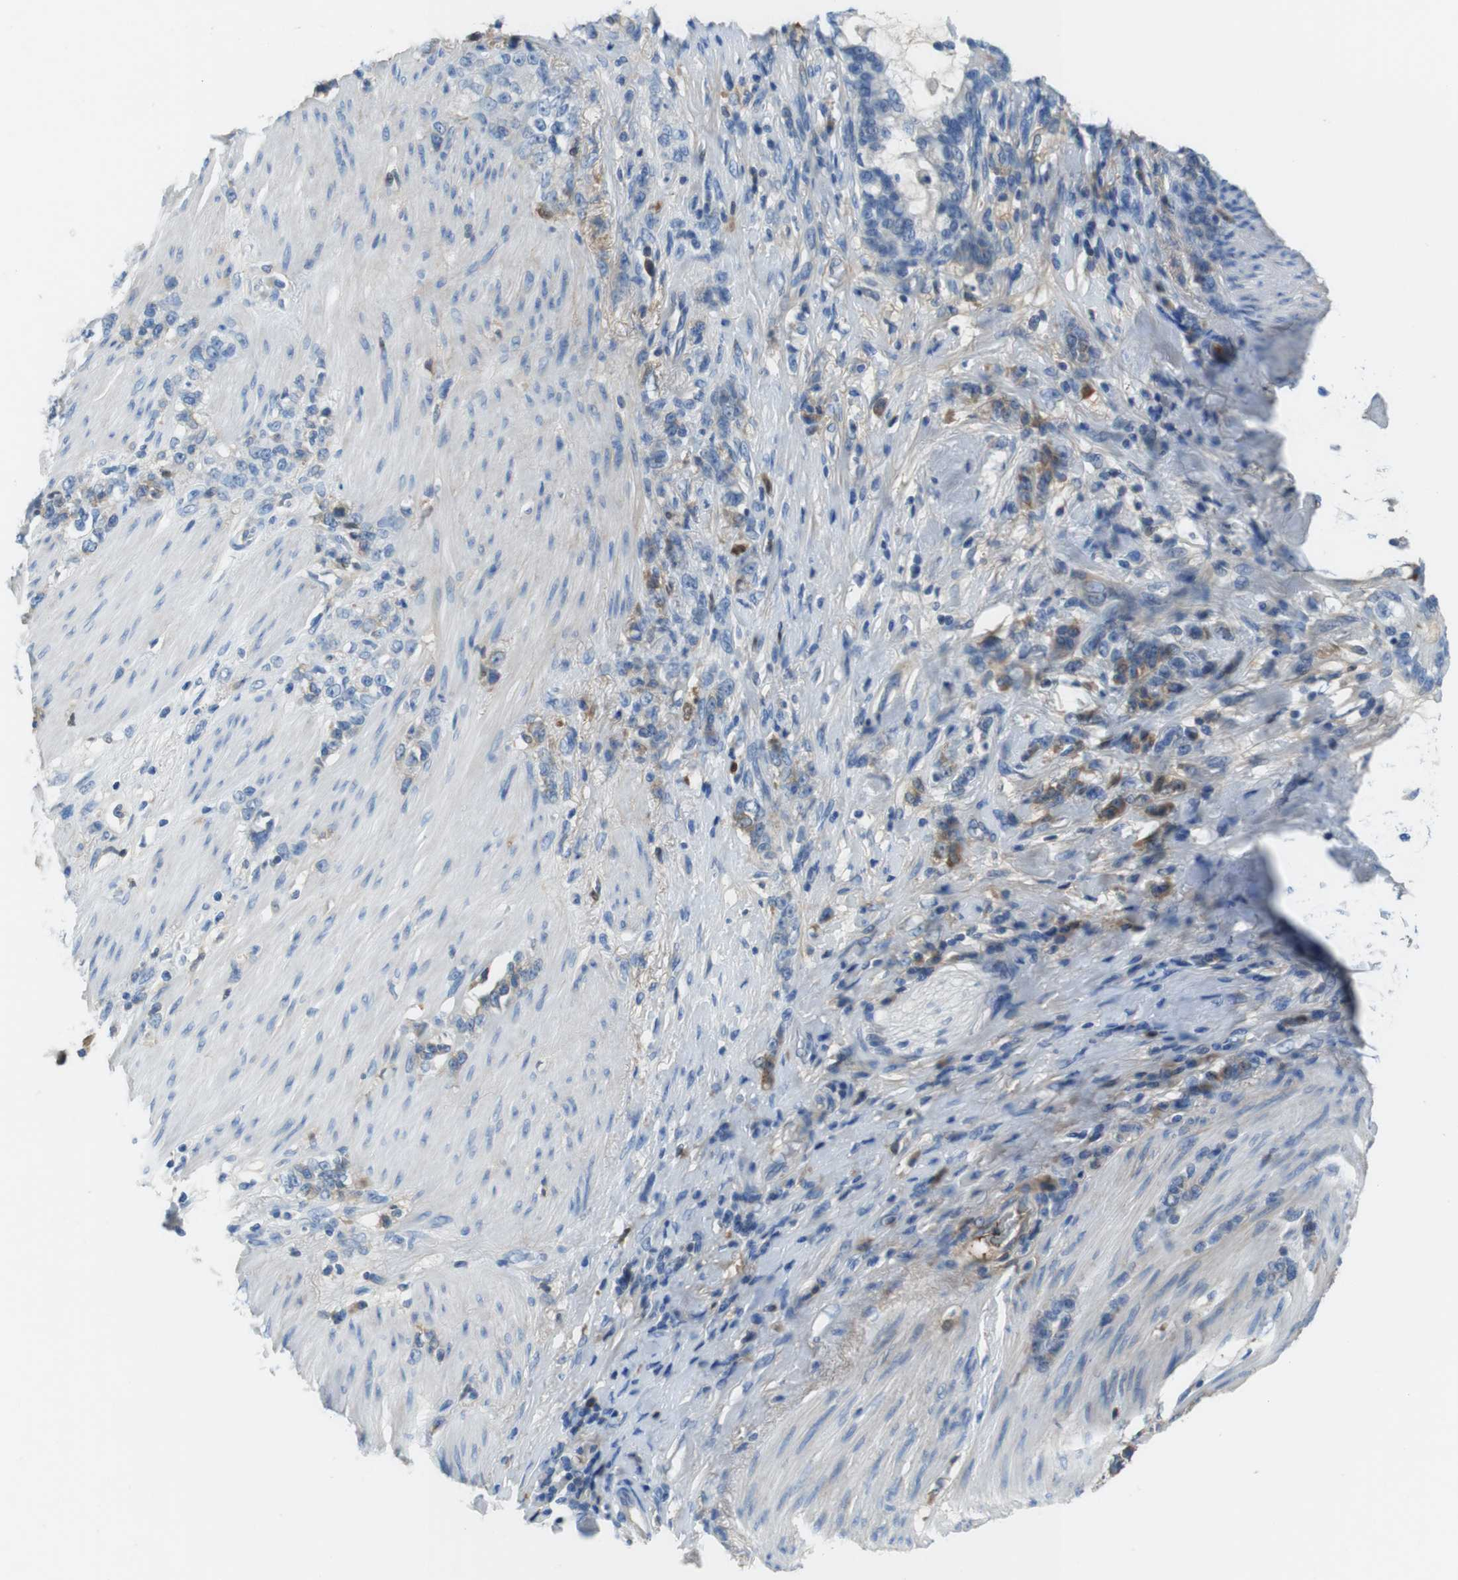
{"staining": {"intensity": "moderate", "quantity": "<25%", "location": "cytoplasmic/membranous"}, "tissue": "stomach cancer", "cell_type": "Tumor cells", "image_type": "cancer", "snomed": [{"axis": "morphology", "description": "Adenocarcinoma, NOS"}, {"axis": "topography", "description": "Stomach, lower"}], "caption": "Immunohistochemistry (IHC) staining of stomach cancer (adenocarcinoma), which reveals low levels of moderate cytoplasmic/membranous staining in about <25% of tumor cells indicating moderate cytoplasmic/membranous protein expression. The staining was performed using DAB (brown) for protein detection and nuclei were counterstained in hematoxylin (blue).", "gene": "TMPRSS15", "patient": {"sex": "male", "age": 88}}